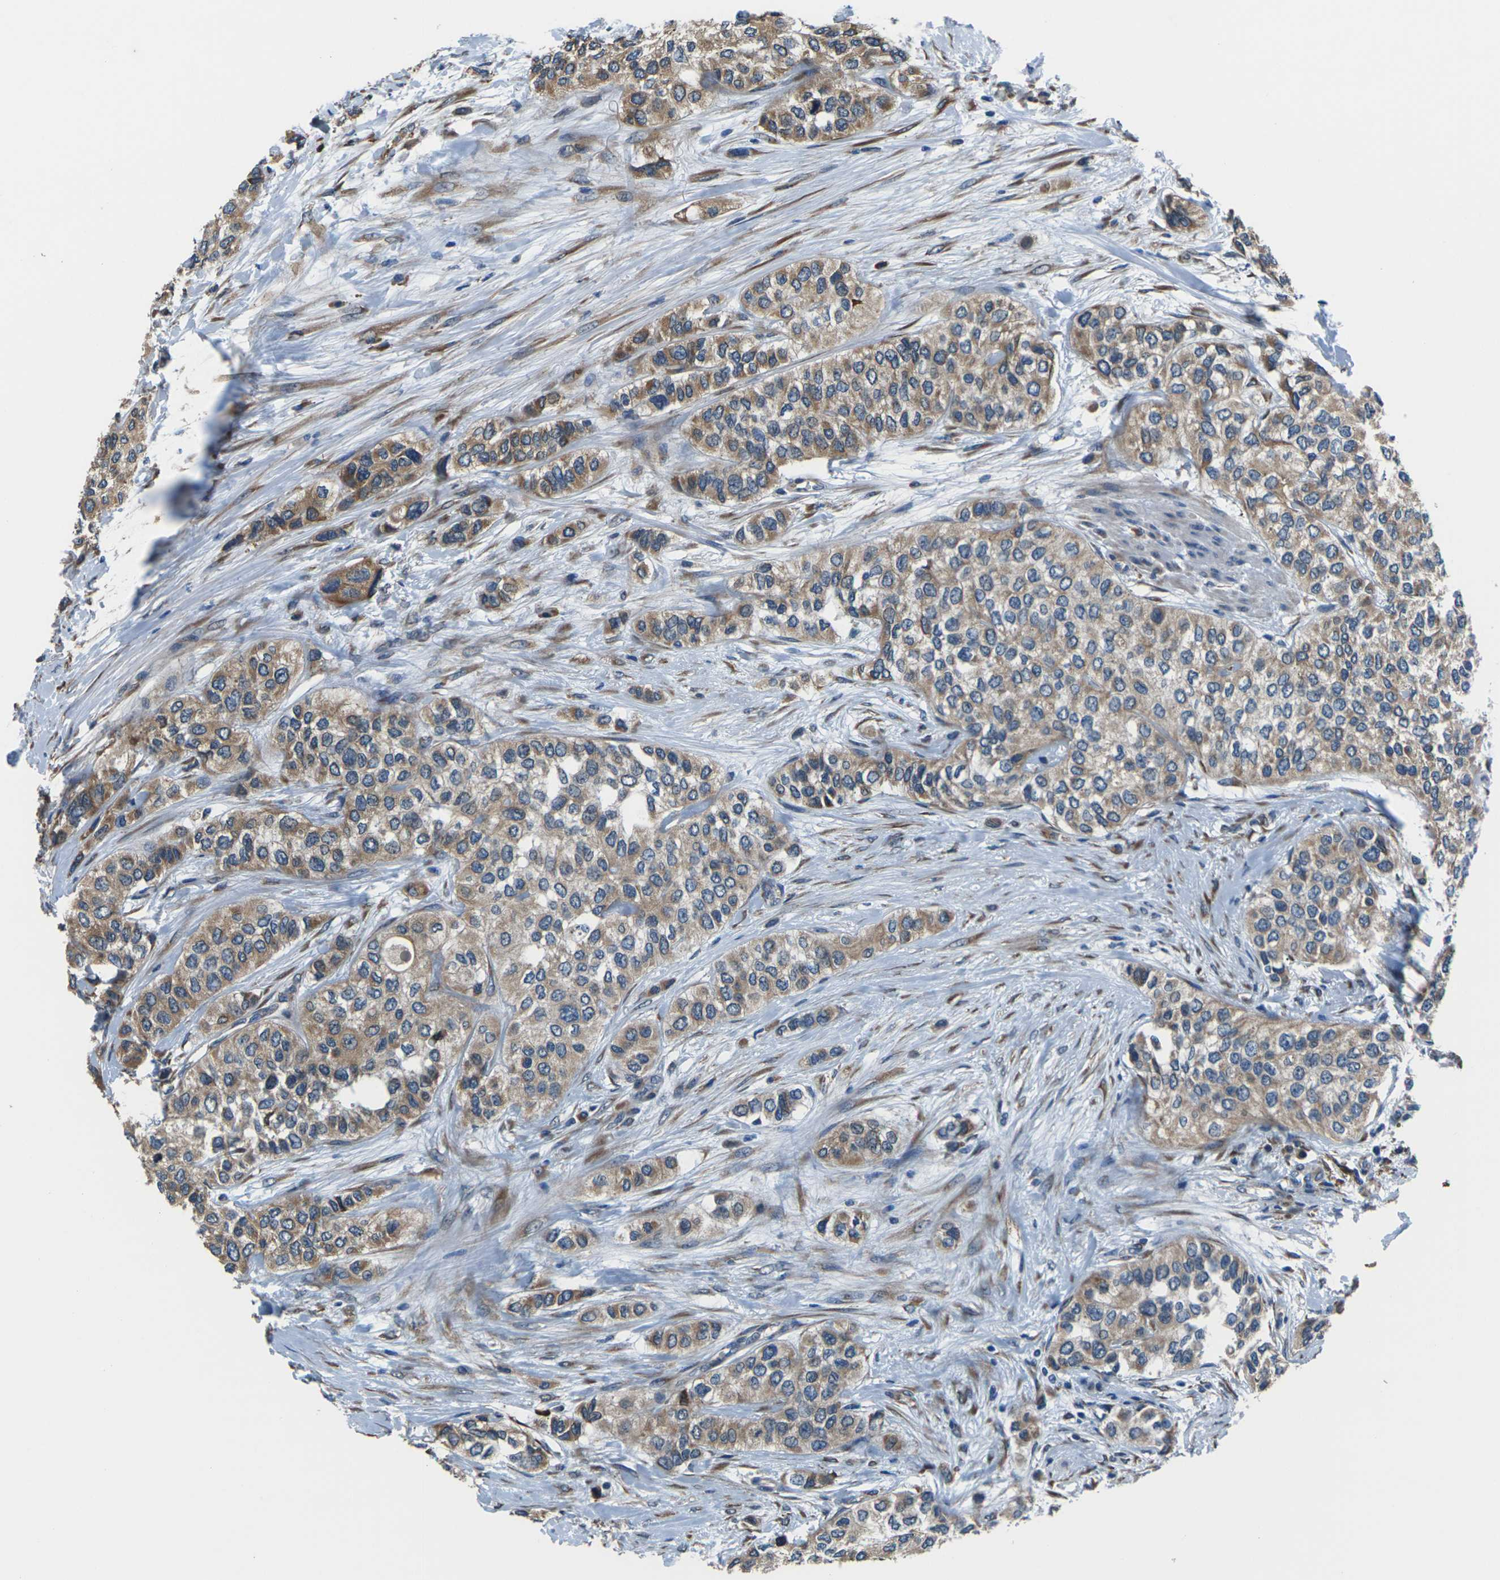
{"staining": {"intensity": "moderate", "quantity": ">75%", "location": "cytoplasmic/membranous"}, "tissue": "urothelial cancer", "cell_type": "Tumor cells", "image_type": "cancer", "snomed": [{"axis": "morphology", "description": "Urothelial carcinoma, High grade"}, {"axis": "topography", "description": "Urinary bladder"}], "caption": "Urothelial cancer stained for a protein (brown) demonstrates moderate cytoplasmic/membranous positive expression in approximately >75% of tumor cells.", "gene": "GABRP", "patient": {"sex": "female", "age": 56}}